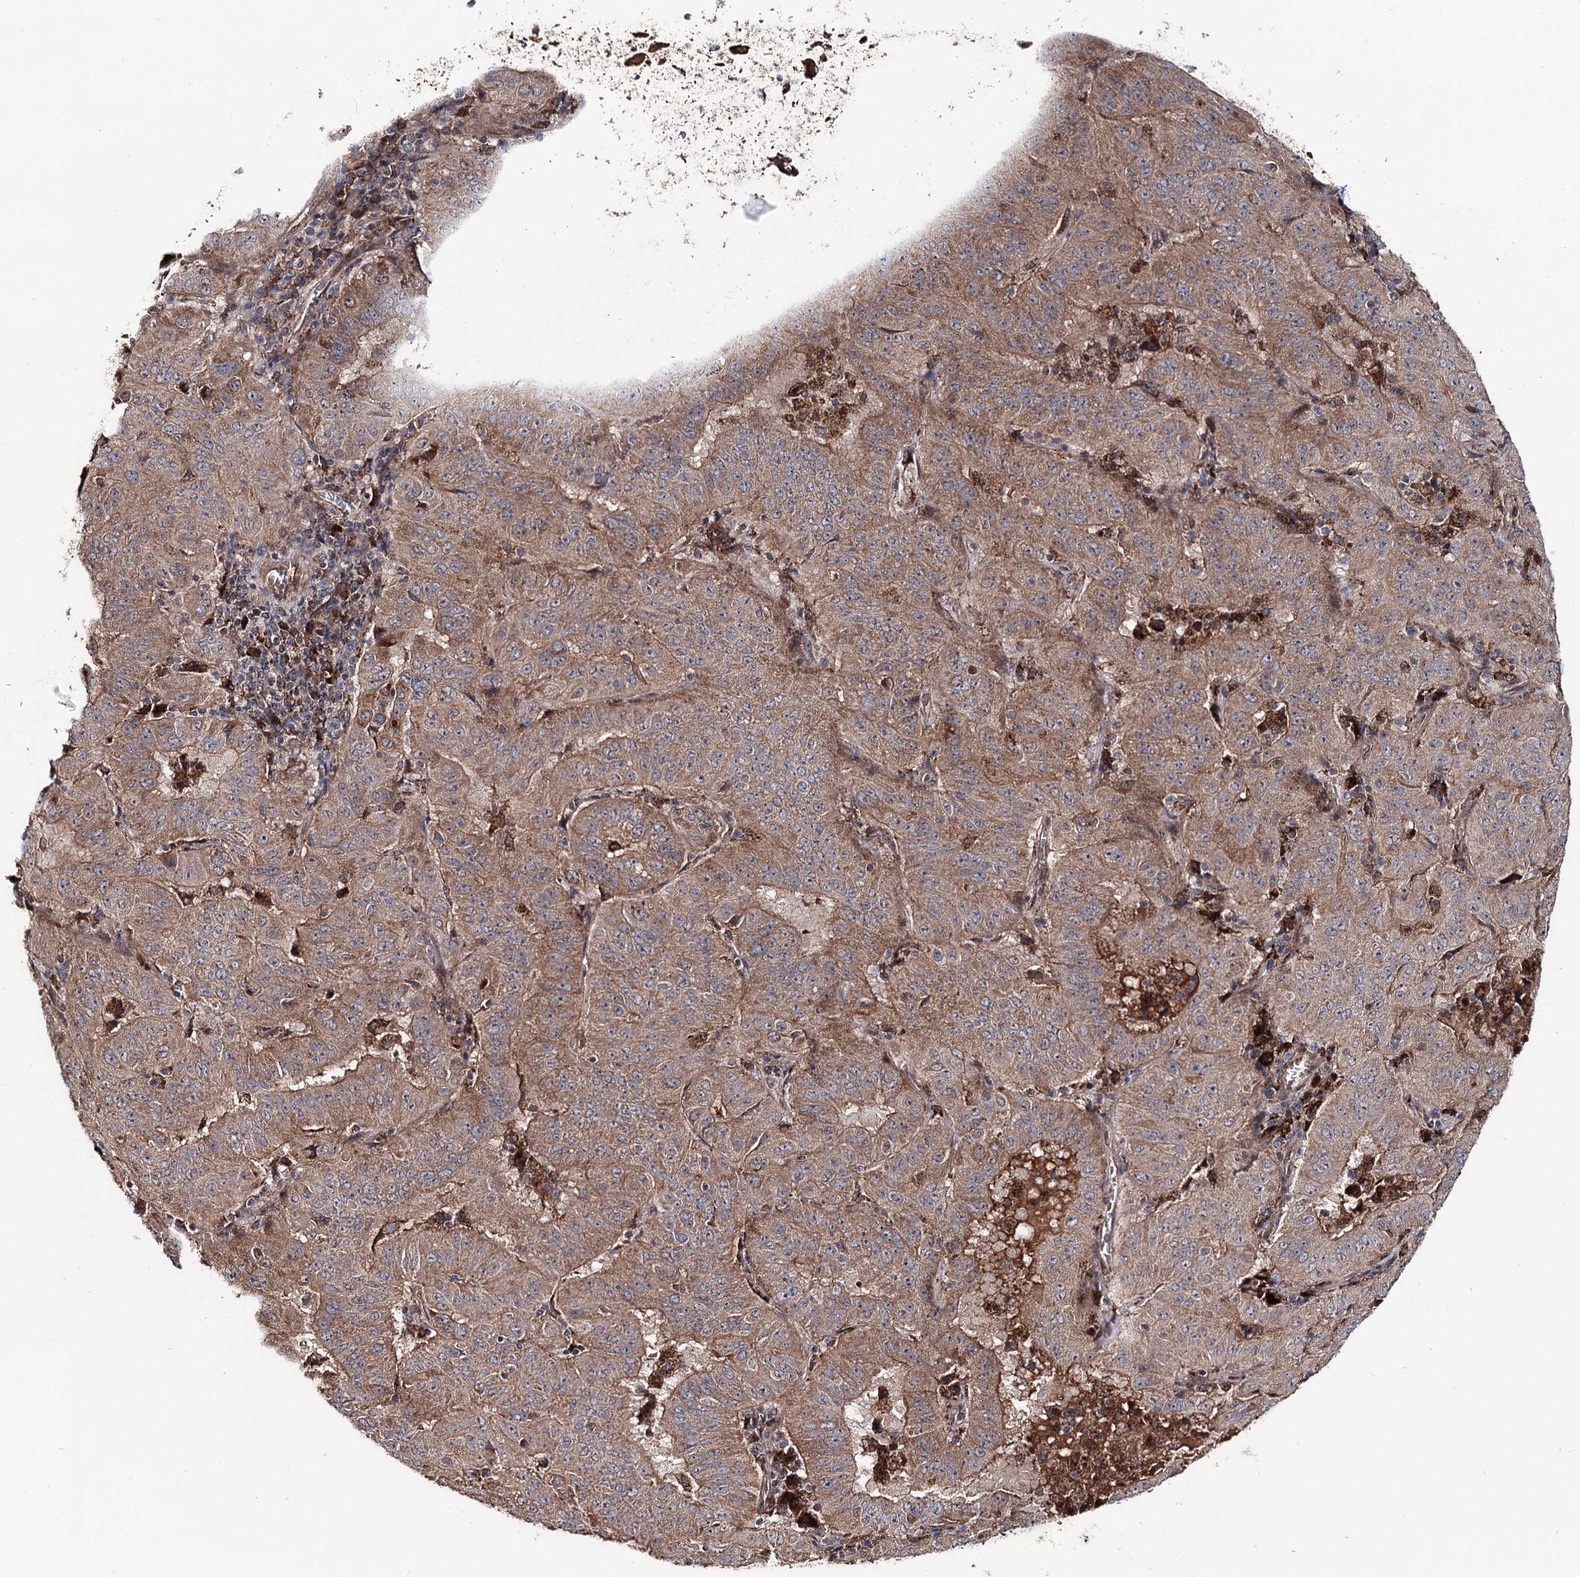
{"staining": {"intensity": "moderate", "quantity": ">75%", "location": "cytoplasmic/membranous"}, "tissue": "pancreatic cancer", "cell_type": "Tumor cells", "image_type": "cancer", "snomed": [{"axis": "morphology", "description": "Adenocarcinoma, NOS"}, {"axis": "topography", "description": "Pancreas"}], "caption": "Immunohistochemistry photomicrograph of human pancreatic cancer stained for a protein (brown), which displays medium levels of moderate cytoplasmic/membranous expression in about >75% of tumor cells.", "gene": "MSANTD2", "patient": {"sex": "male", "age": 63}}